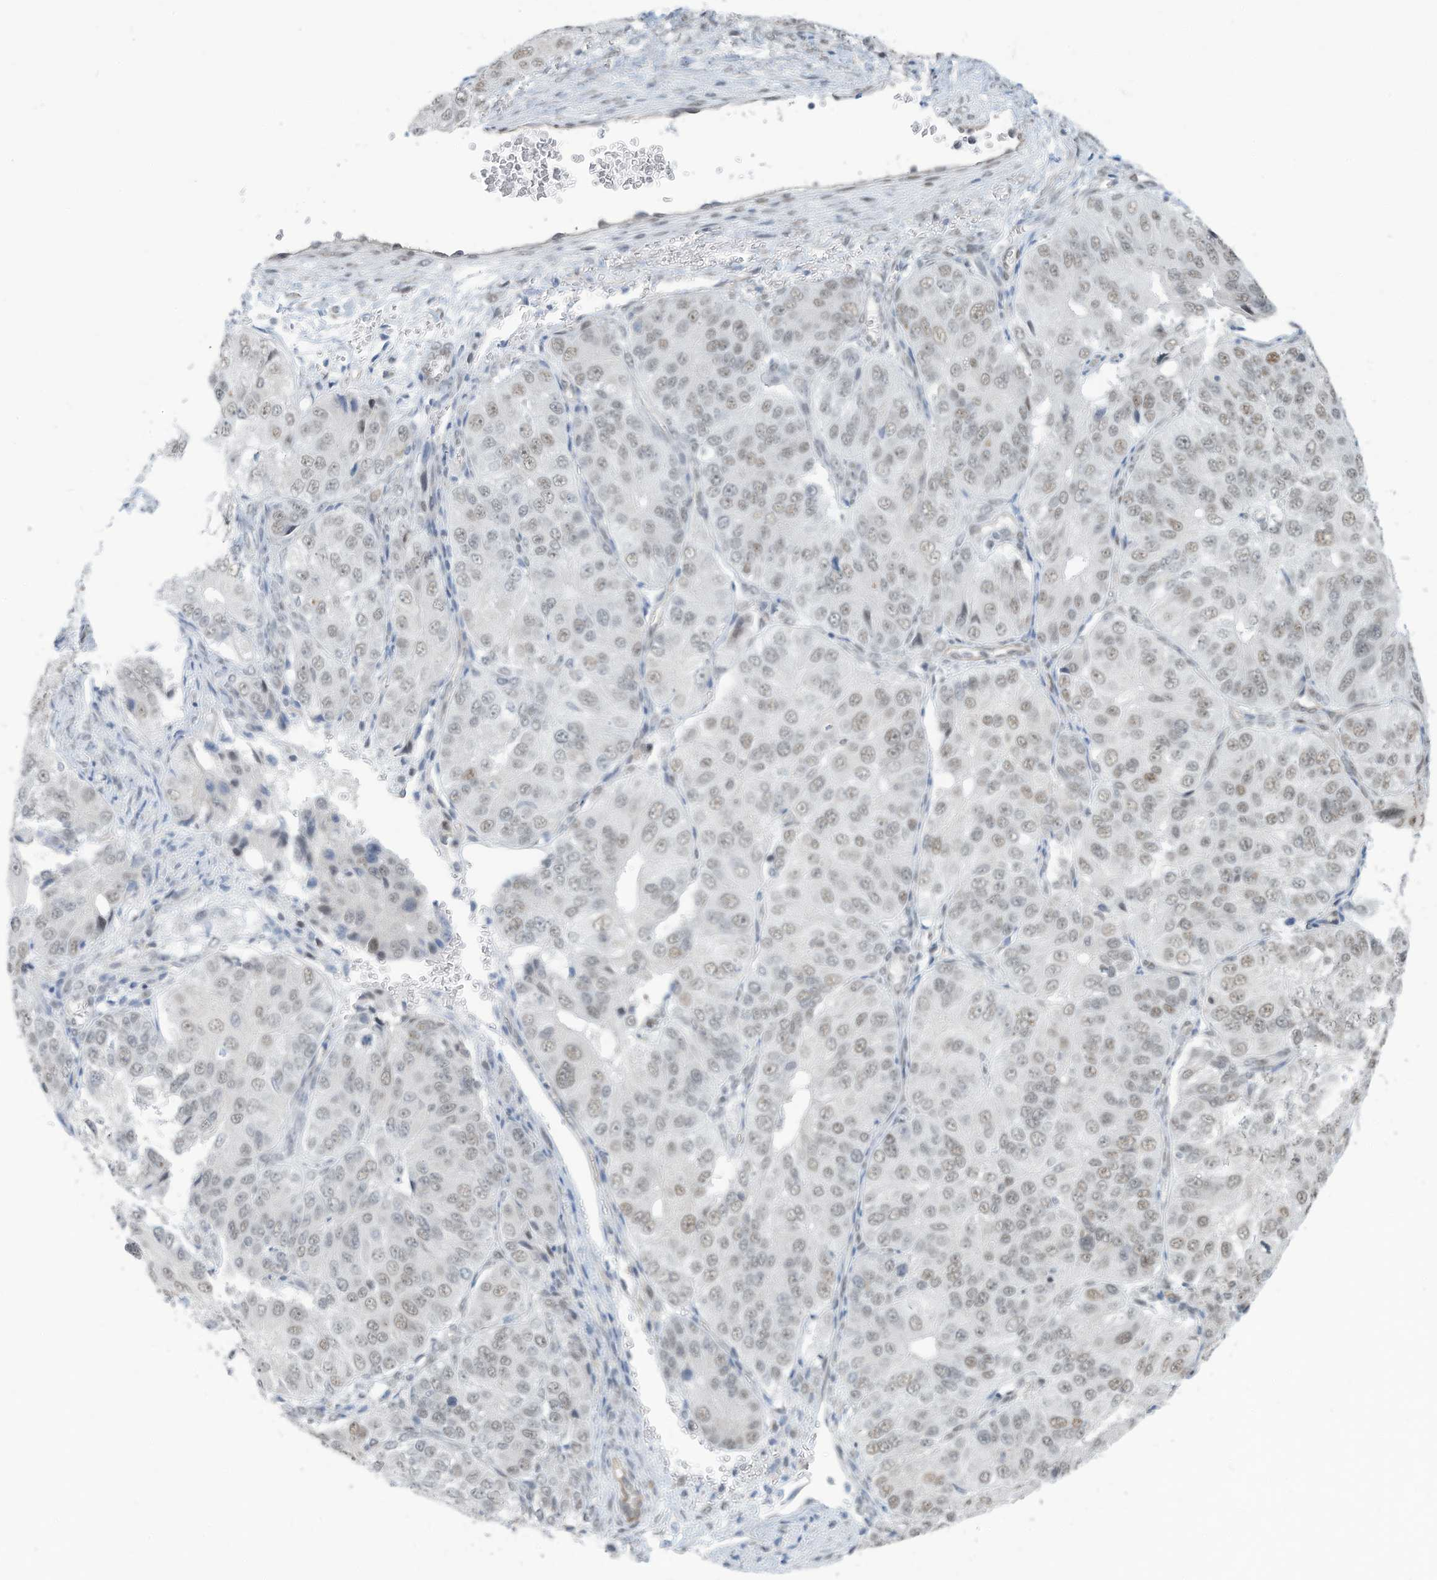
{"staining": {"intensity": "weak", "quantity": ">75%", "location": "nuclear"}, "tissue": "ovarian cancer", "cell_type": "Tumor cells", "image_type": "cancer", "snomed": [{"axis": "morphology", "description": "Carcinoma, endometroid"}, {"axis": "topography", "description": "Ovary"}], "caption": "A low amount of weak nuclear positivity is seen in approximately >75% of tumor cells in ovarian cancer (endometroid carcinoma) tissue. The staining was performed using DAB, with brown indicating positive protein expression. Nuclei are stained blue with hematoxylin.", "gene": "SARNP", "patient": {"sex": "female", "age": 51}}